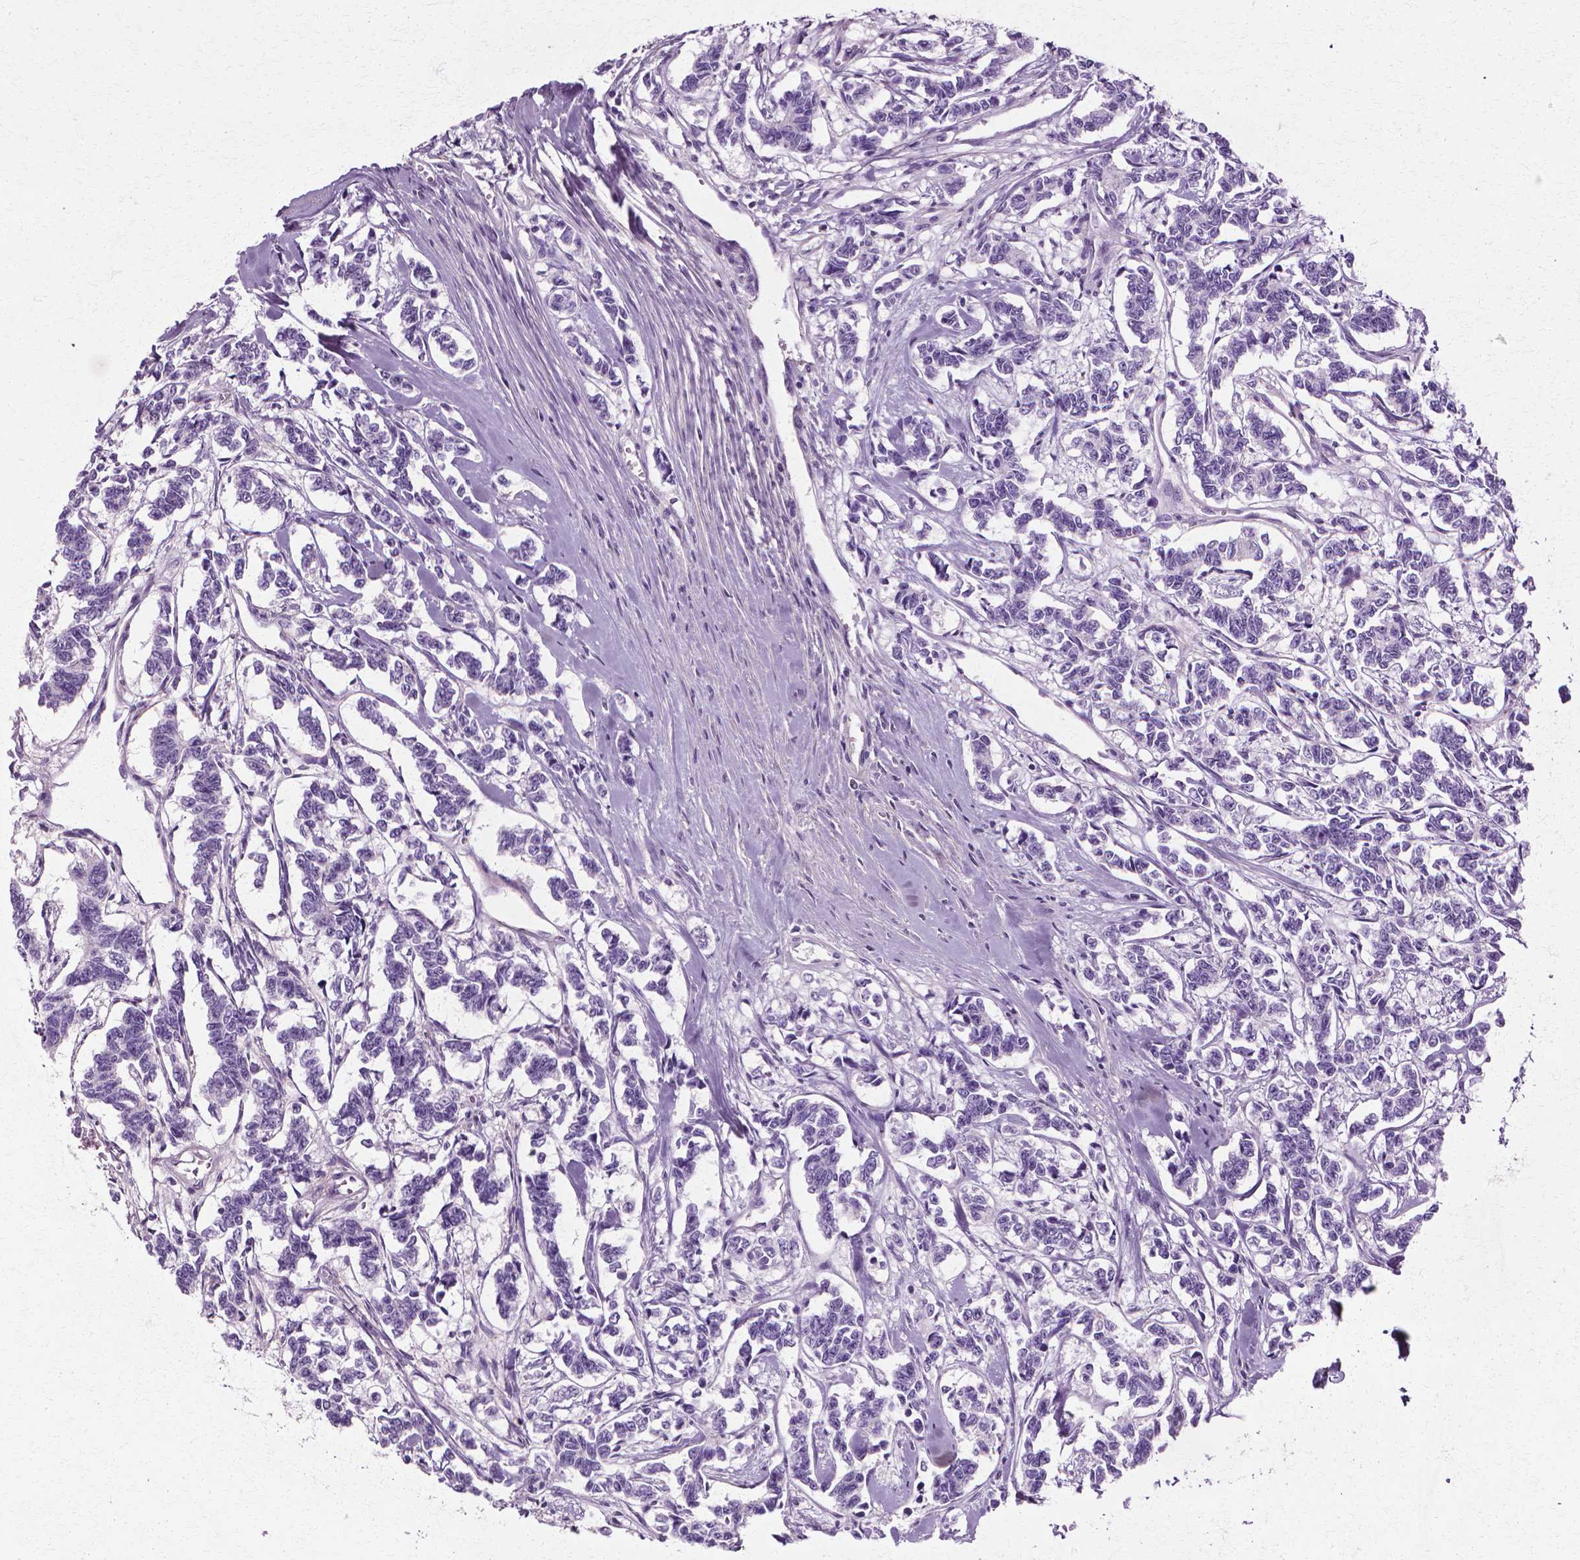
{"staining": {"intensity": "negative", "quantity": "none", "location": "none"}, "tissue": "carcinoid", "cell_type": "Tumor cells", "image_type": "cancer", "snomed": [{"axis": "morphology", "description": "Carcinoid, malignant, NOS"}, {"axis": "topography", "description": "Kidney"}], "caption": "IHC image of neoplastic tissue: malignant carcinoid stained with DAB (3,3'-diaminobenzidine) demonstrates no significant protein positivity in tumor cells.", "gene": "CFAP157", "patient": {"sex": "female", "age": 41}}